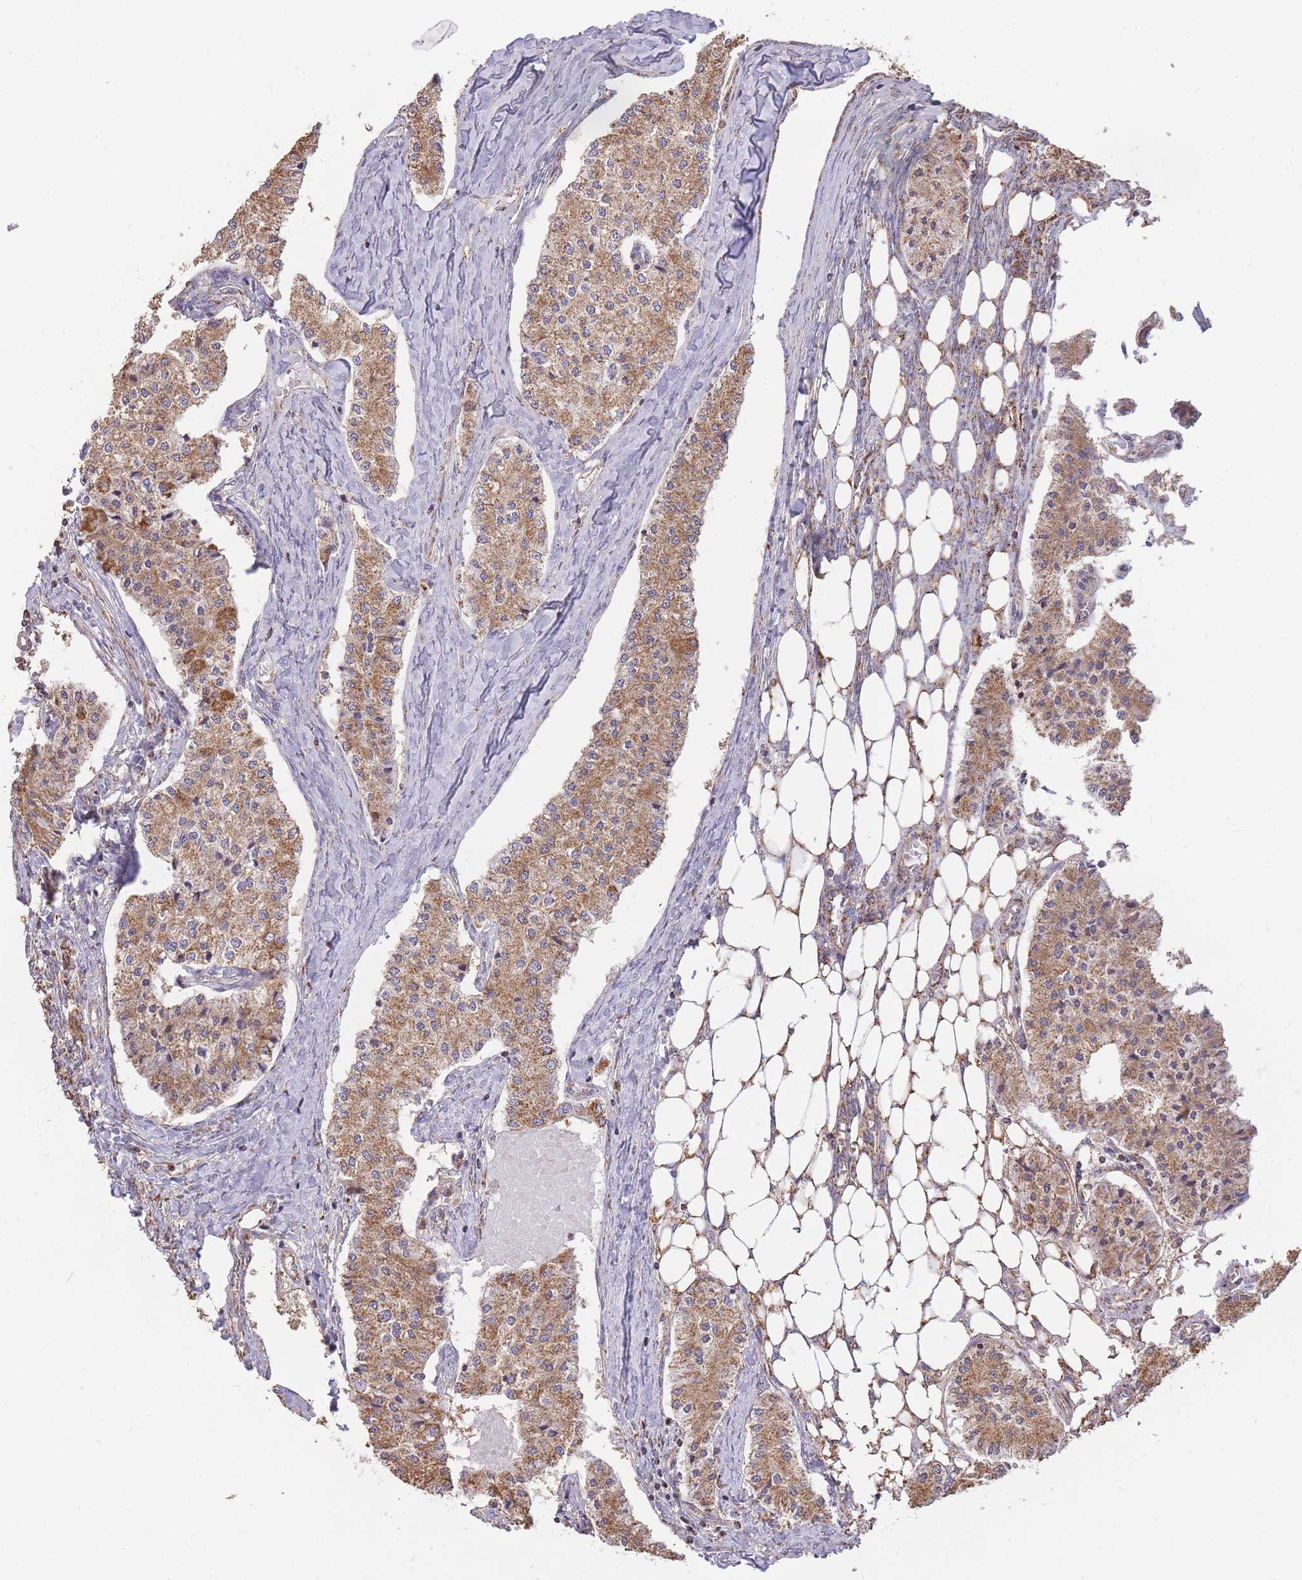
{"staining": {"intensity": "moderate", "quantity": ">75%", "location": "cytoplasmic/membranous"}, "tissue": "carcinoid", "cell_type": "Tumor cells", "image_type": "cancer", "snomed": [{"axis": "morphology", "description": "Carcinoid, malignant, NOS"}, {"axis": "topography", "description": "Colon"}], "caption": "High-power microscopy captured an immunohistochemistry micrograph of malignant carcinoid, revealing moderate cytoplasmic/membranous staining in approximately >75% of tumor cells.", "gene": "PREP", "patient": {"sex": "female", "age": 52}}